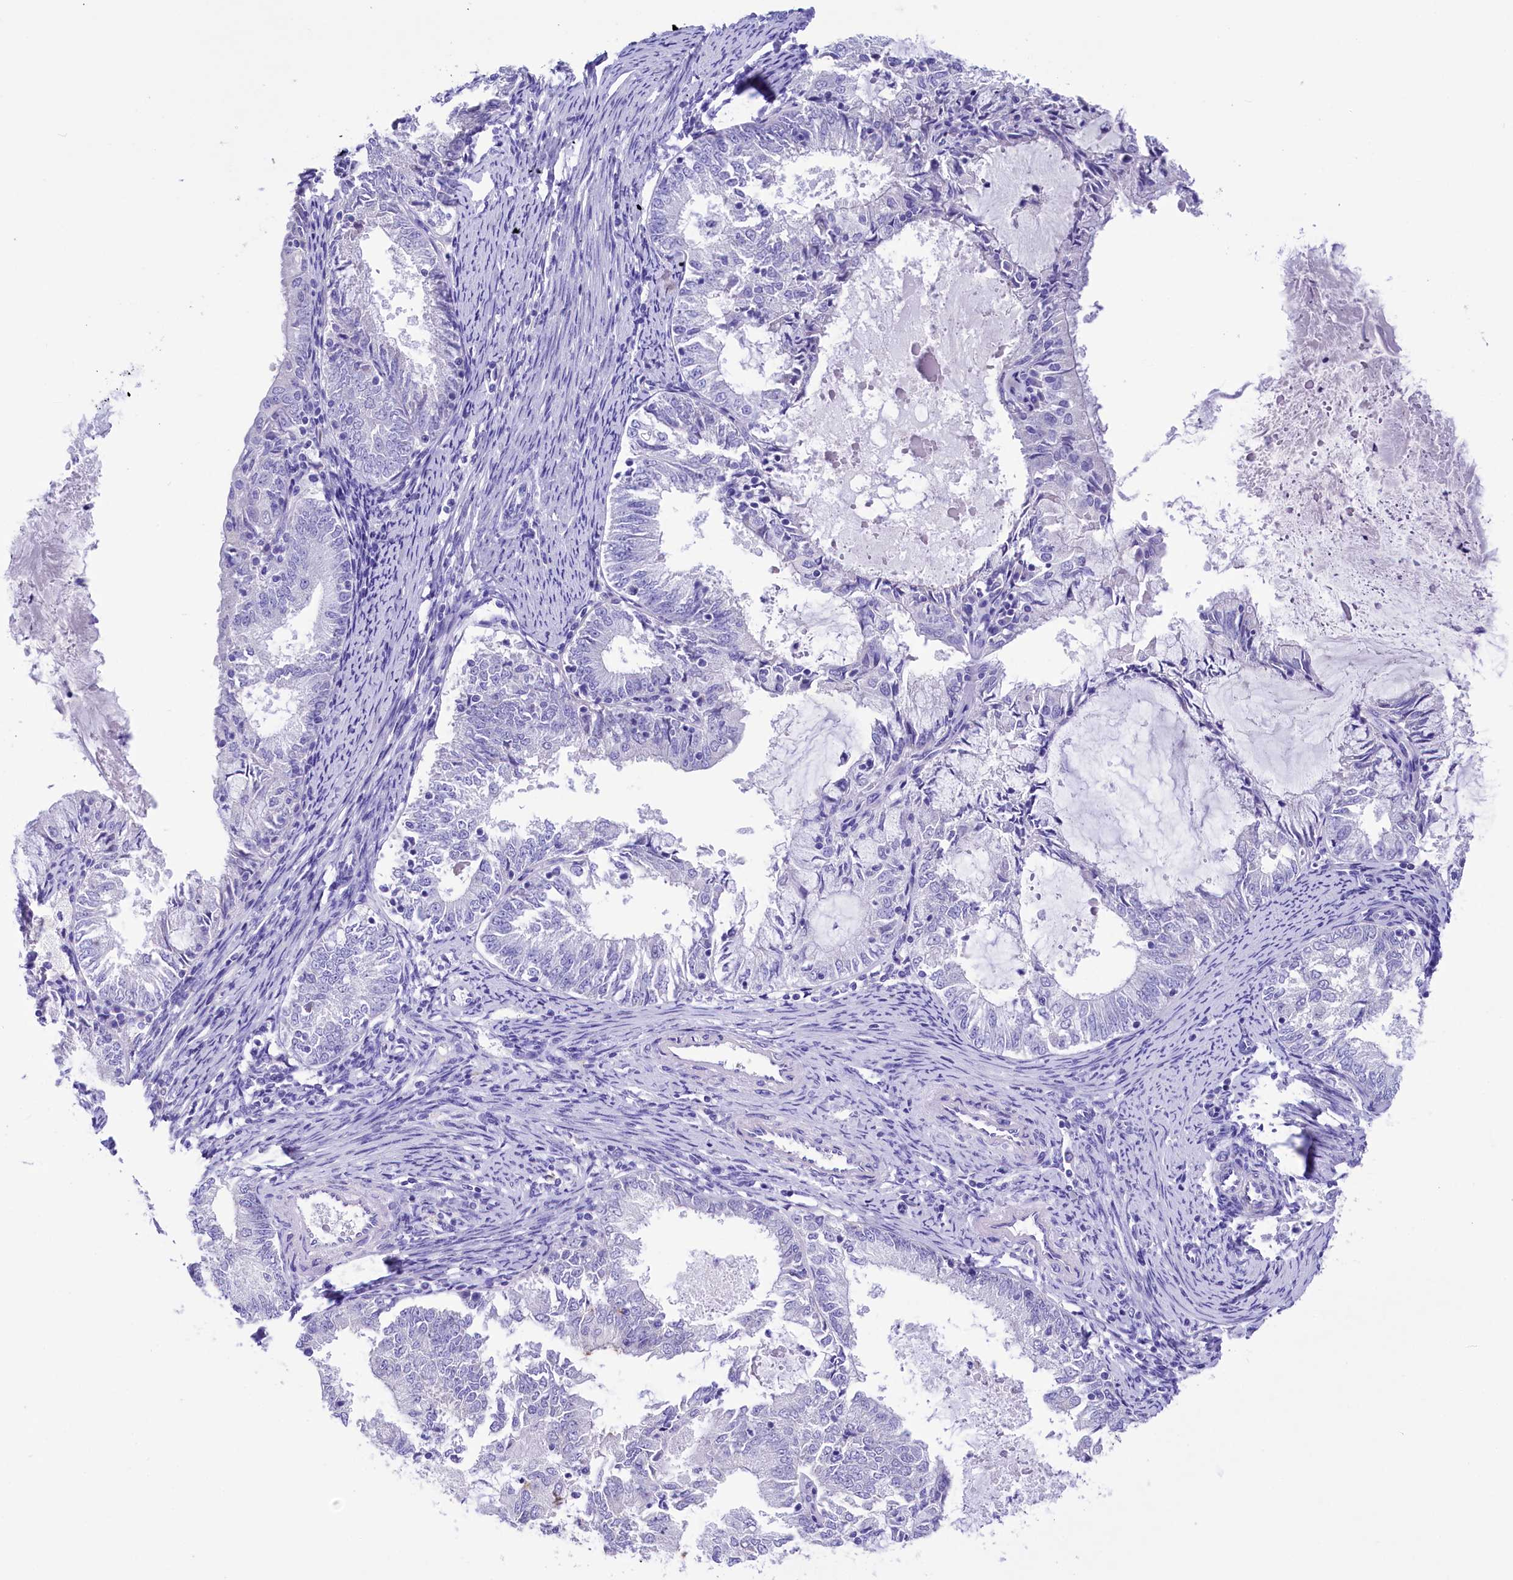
{"staining": {"intensity": "negative", "quantity": "none", "location": "none"}, "tissue": "endometrial cancer", "cell_type": "Tumor cells", "image_type": "cancer", "snomed": [{"axis": "morphology", "description": "Adenocarcinoma, NOS"}, {"axis": "topography", "description": "Endometrium"}], "caption": "IHC micrograph of neoplastic tissue: human endometrial cancer stained with DAB (3,3'-diaminobenzidine) demonstrates no significant protein positivity in tumor cells. The staining is performed using DAB (3,3'-diaminobenzidine) brown chromogen with nuclei counter-stained in using hematoxylin.", "gene": "TTC36", "patient": {"sex": "female", "age": 57}}